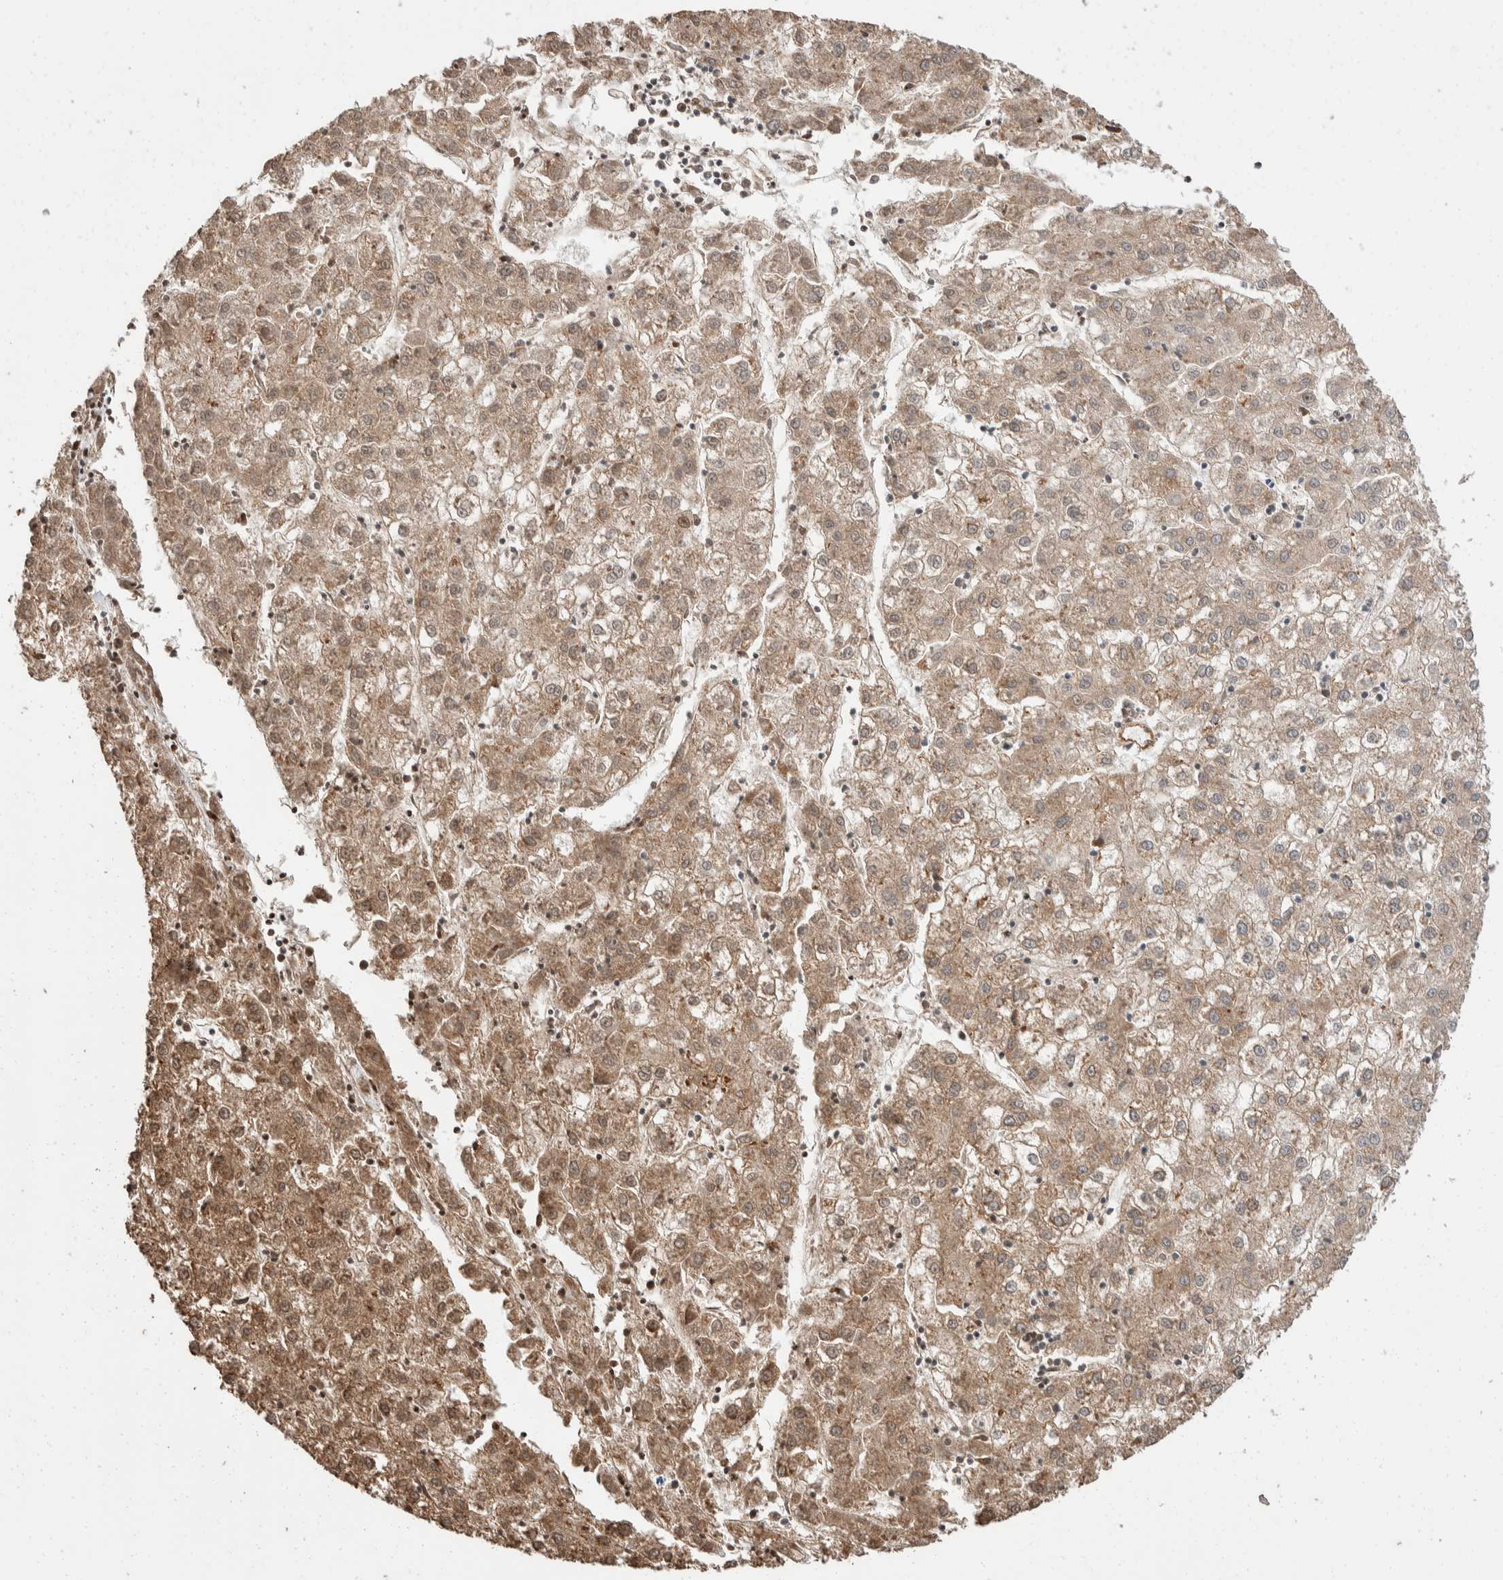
{"staining": {"intensity": "moderate", "quantity": ">75%", "location": "cytoplasmic/membranous"}, "tissue": "liver cancer", "cell_type": "Tumor cells", "image_type": "cancer", "snomed": [{"axis": "morphology", "description": "Carcinoma, Hepatocellular, NOS"}, {"axis": "topography", "description": "Liver"}], "caption": "Immunohistochemistry of human liver cancer (hepatocellular carcinoma) exhibits medium levels of moderate cytoplasmic/membranous positivity in approximately >75% of tumor cells.", "gene": "ERC1", "patient": {"sex": "male", "age": 72}}